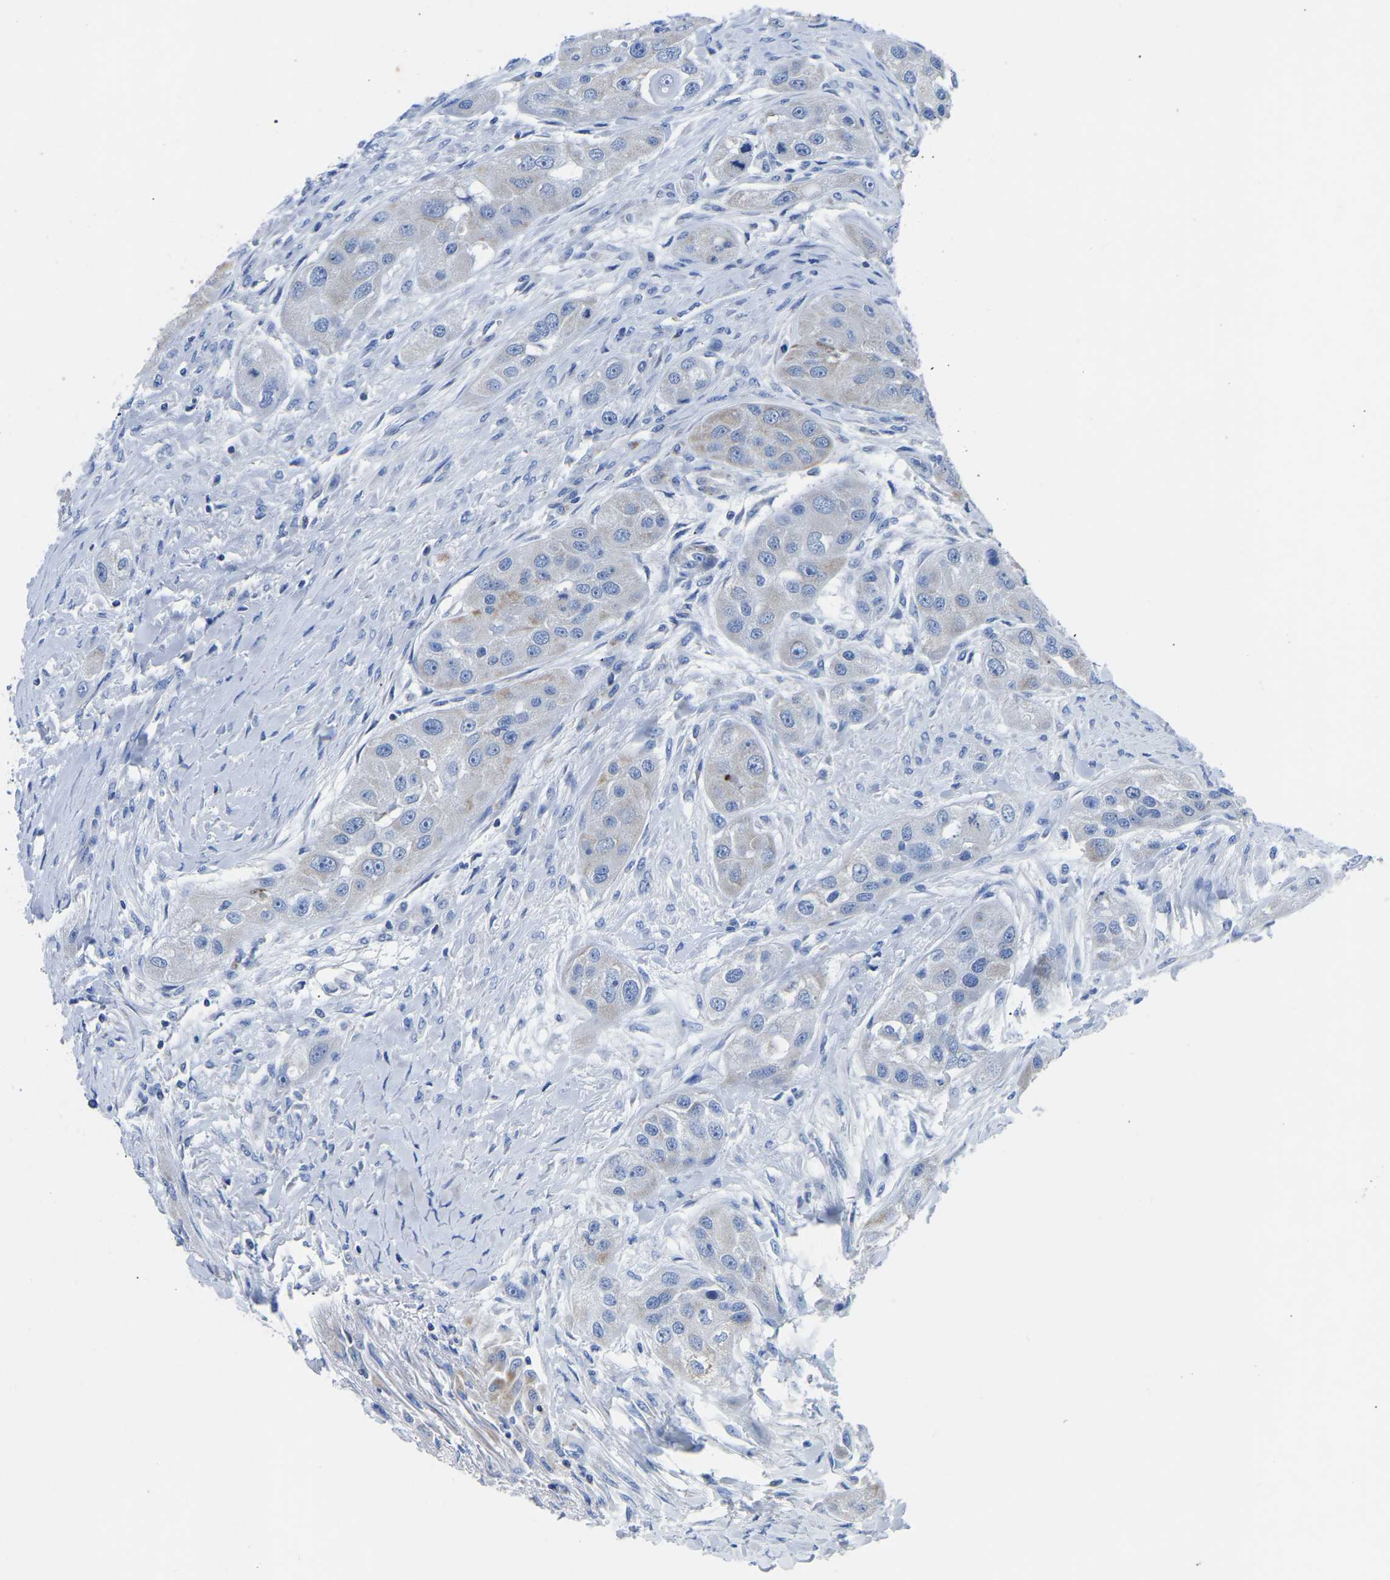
{"staining": {"intensity": "negative", "quantity": "none", "location": "none"}, "tissue": "head and neck cancer", "cell_type": "Tumor cells", "image_type": "cancer", "snomed": [{"axis": "morphology", "description": "Normal tissue, NOS"}, {"axis": "morphology", "description": "Squamous cell carcinoma, NOS"}, {"axis": "topography", "description": "Skeletal muscle"}, {"axis": "topography", "description": "Head-Neck"}], "caption": "DAB (3,3'-diaminobenzidine) immunohistochemical staining of head and neck cancer demonstrates no significant positivity in tumor cells. Nuclei are stained in blue.", "gene": "ETFA", "patient": {"sex": "male", "age": 51}}